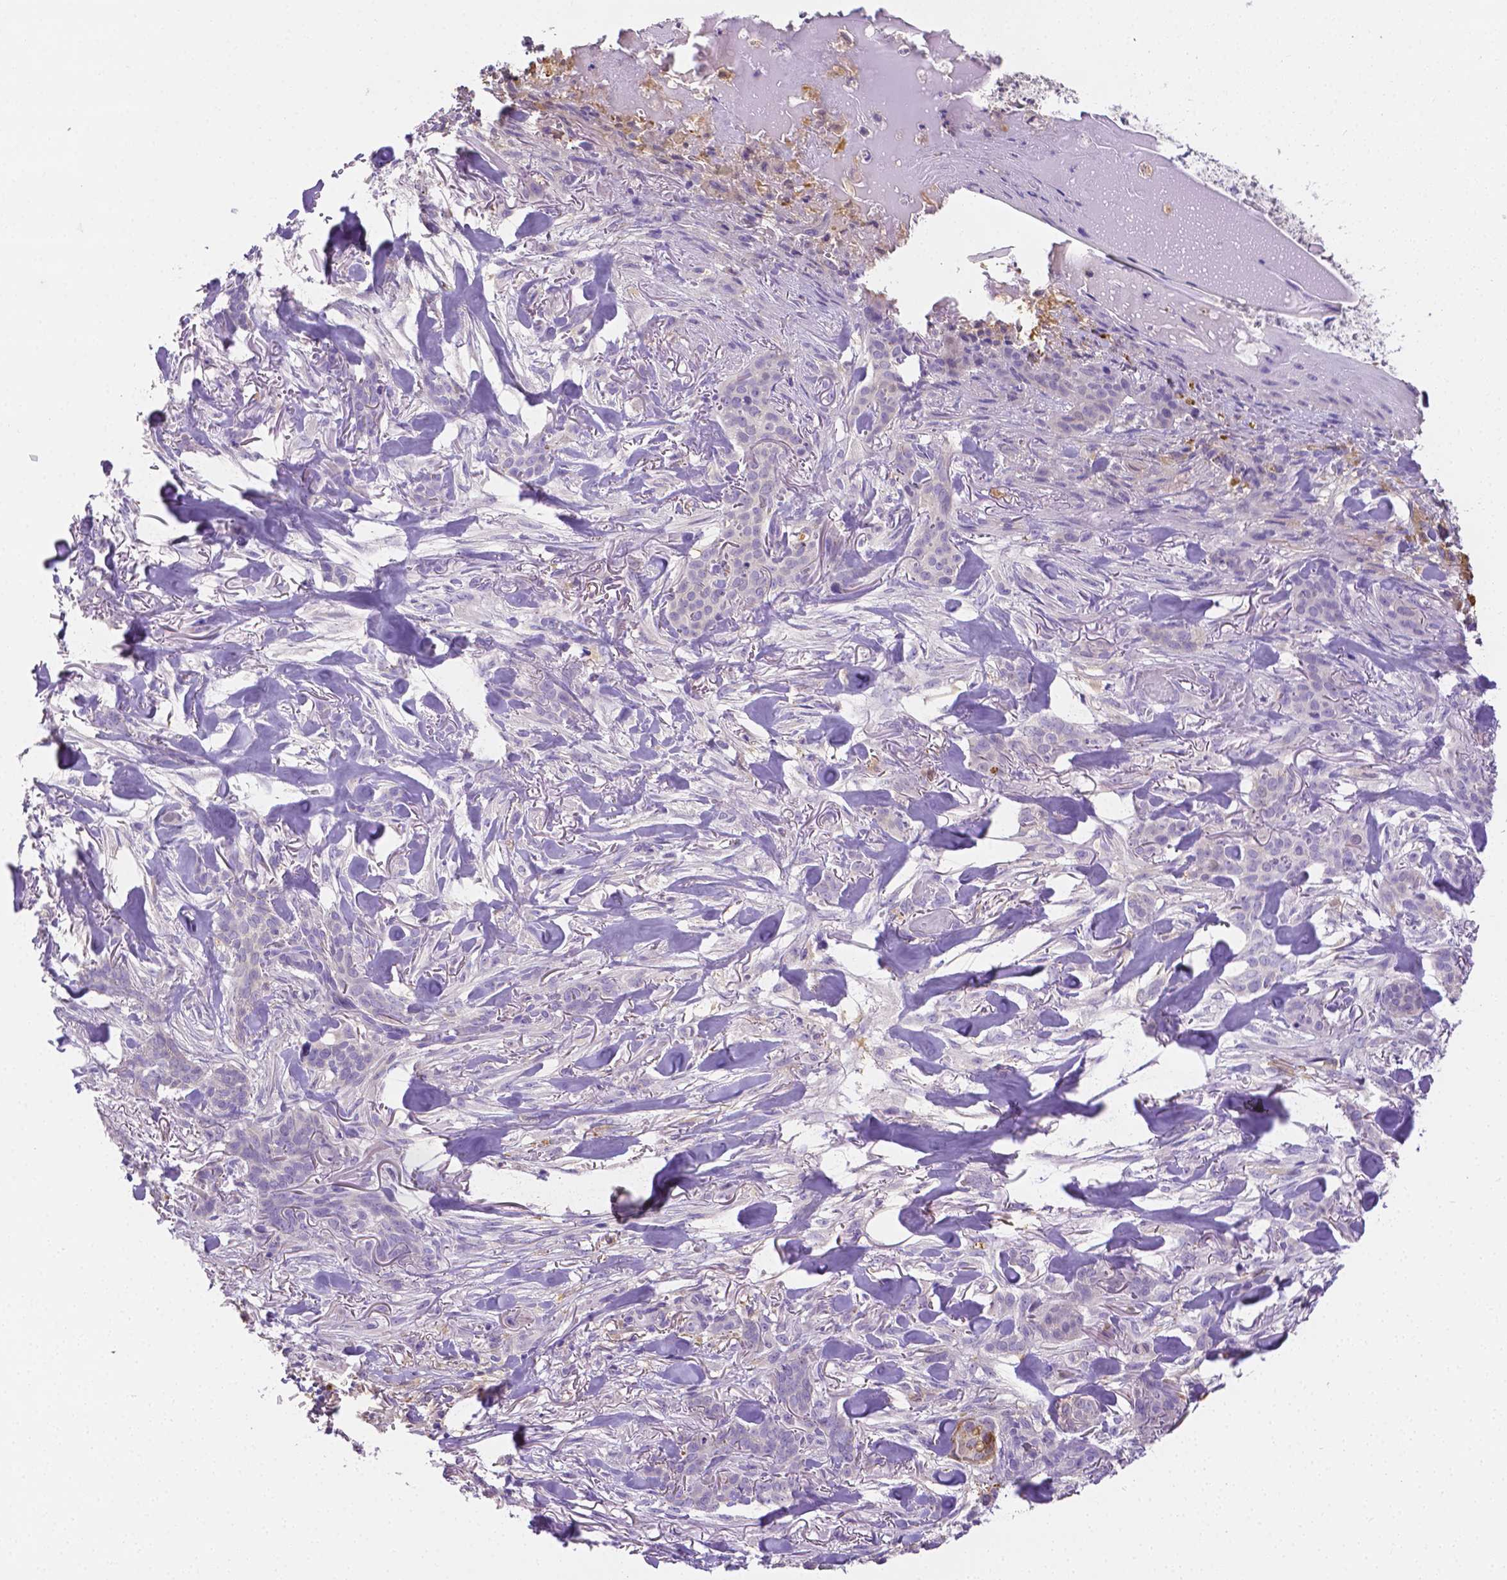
{"staining": {"intensity": "negative", "quantity": "none", "location": "none"}, "tissue": "skin cancer", "cell_type": "Tumor cells", "image_type": "cancer", "snomed": [{"axis": "morphology", "description": "Basal cell carcinoma"}, {"axis": "topography", "description": "Skin"}], "caption": "An immunohistochemistry (IHC) histopathology image of skin cancer is shown. There is no staining in tumor cells of skin cancer.", "gene": "NXPH2", "patient": {"sex": "female", "age": 61}}